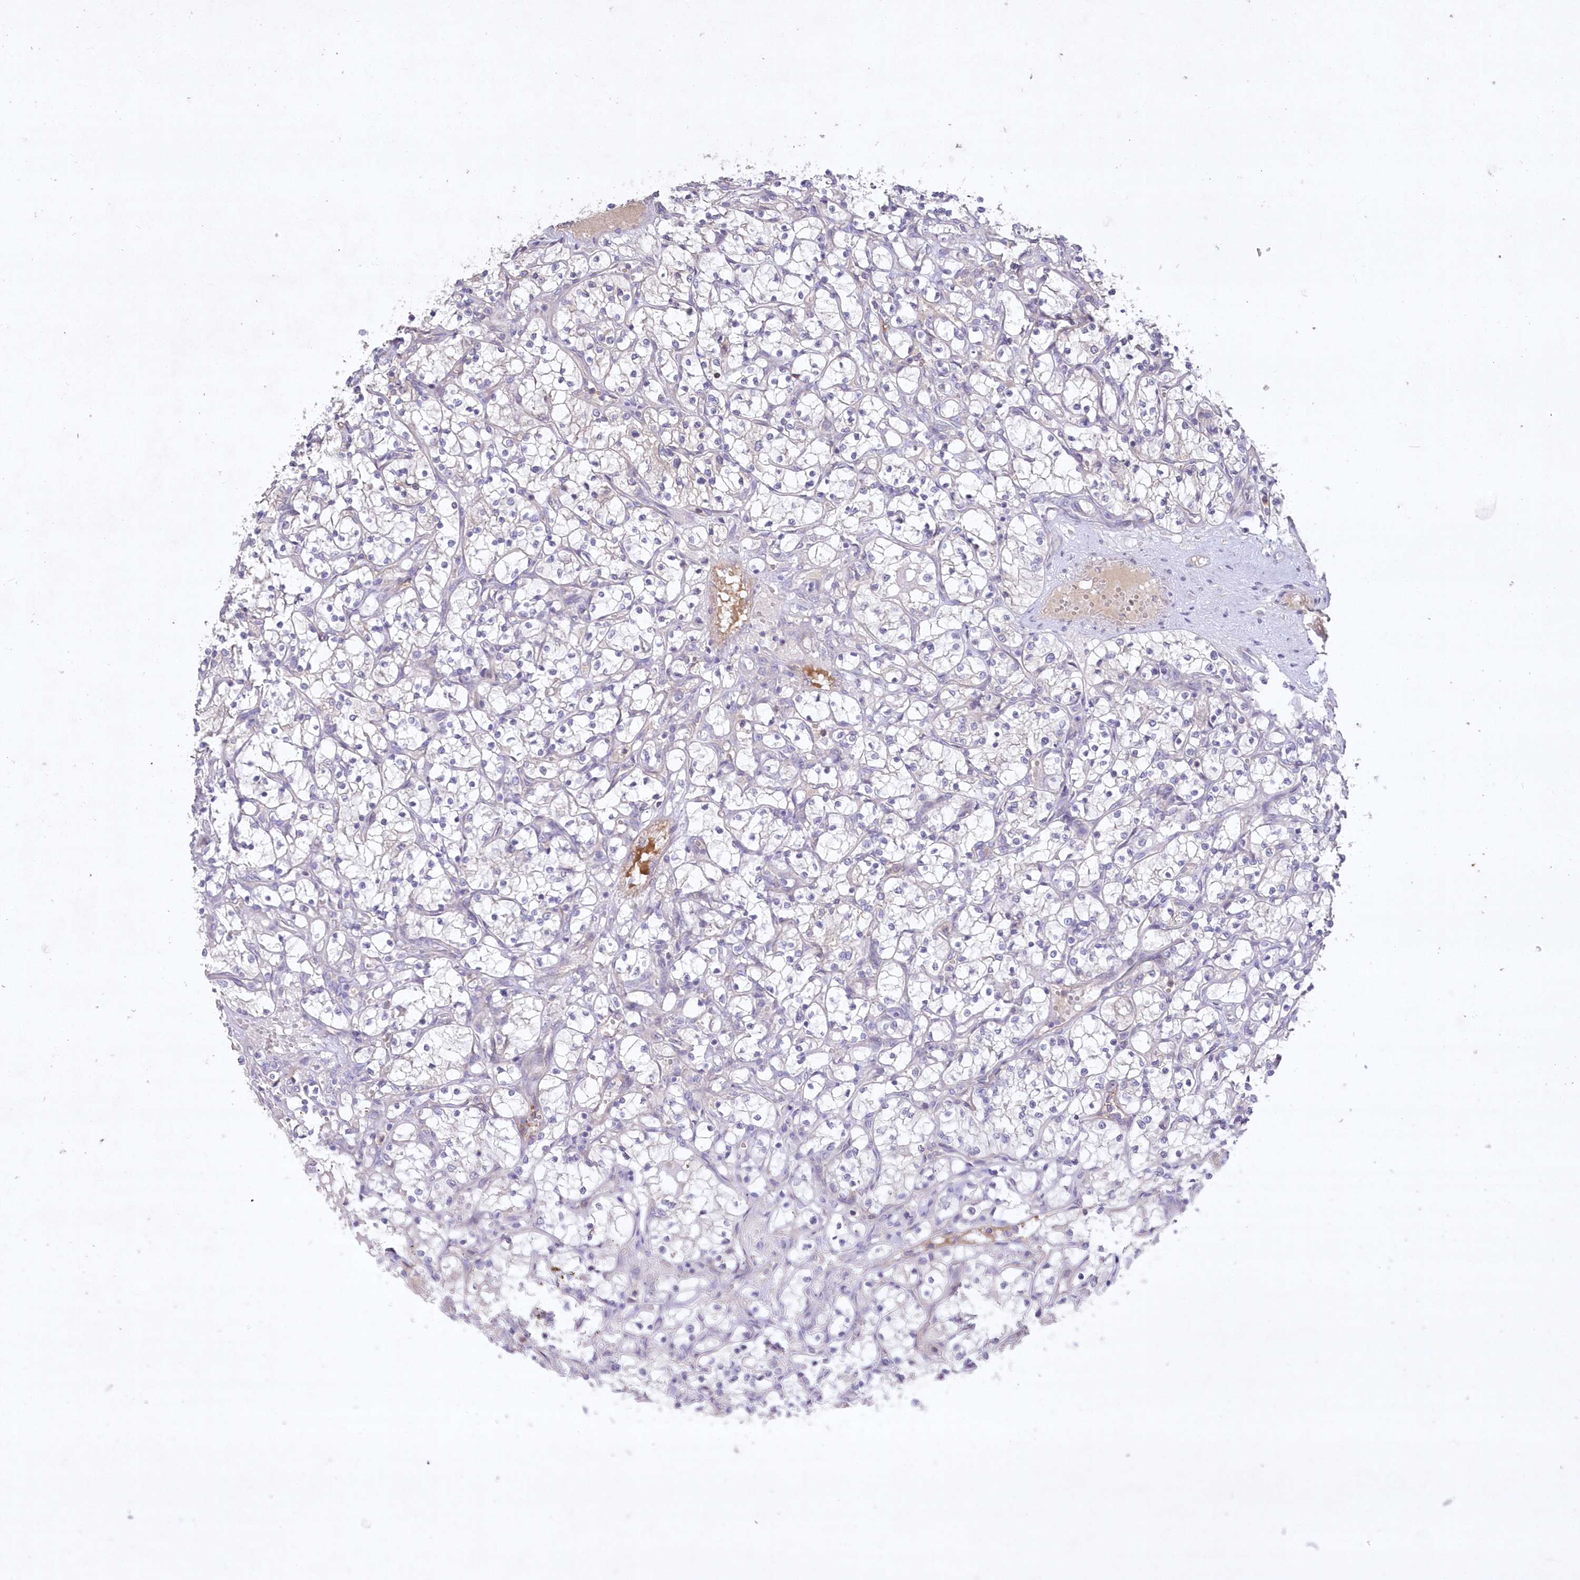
{"staining": {"intensity": "negative", "quantity": "none", "location": "none"}, "tissue": "renal cancer", "cell_type": "Tumor cells", "image_type": "cancer", "snomed": [{"axis": "morphology", "description": "Adenocarcinoma, NOS"}, {"axis": "topography", "description": "Kidney"}], "caption": "IHC histopathology image of human renal cancer stained for a protein (brown), which demonstrates no positivity in tumor cells. (DAB (3,3'-diaminobenzidine) IHC with hematoxylin counter stain).", "gene": "WBP1L", "patient": {"sex": "female", "age": 69}}